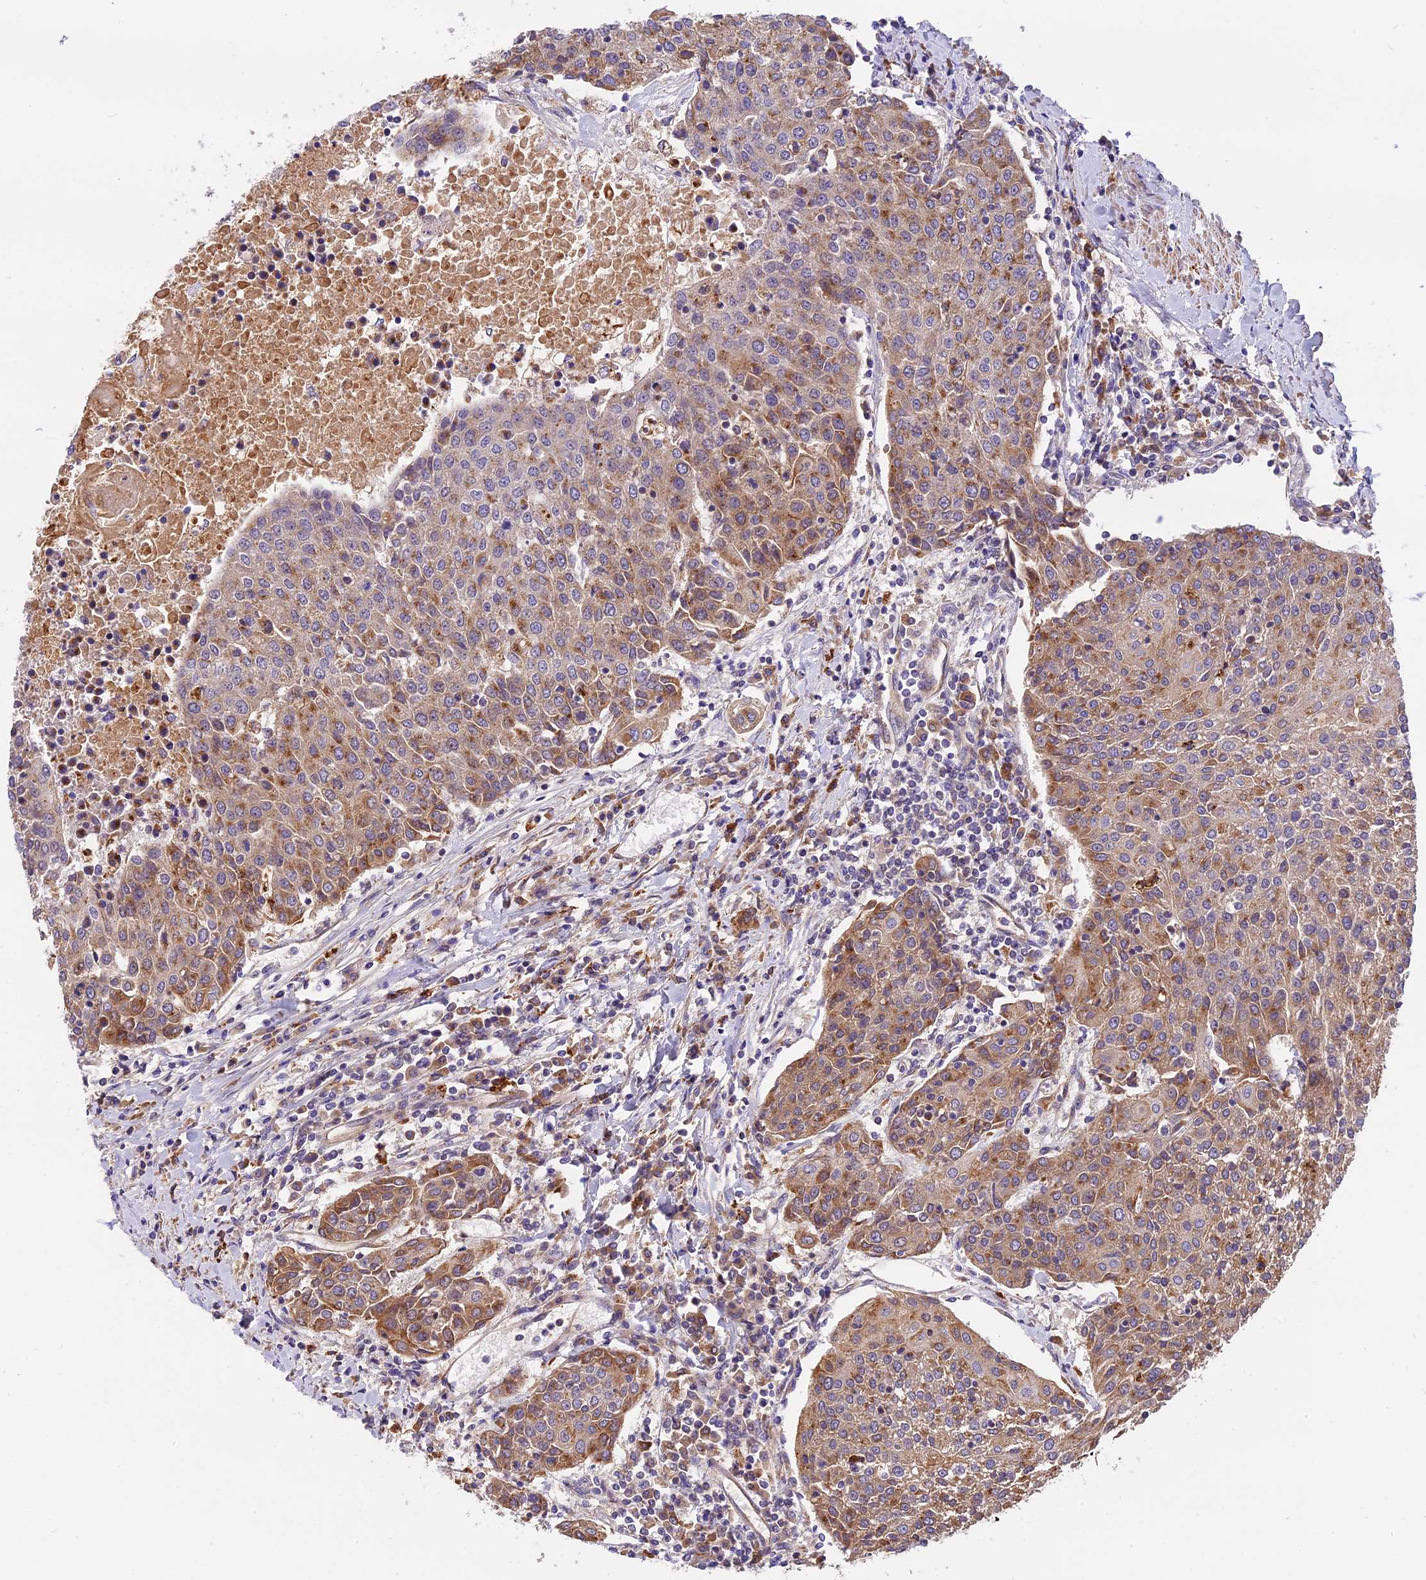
{"staining": {"intensity": "moderate", "quantity": ">75%", "location": "cytoplasmic/membranous"}, "tissue": "urothelial cancer", "cell_type": "Tumor cells", "image_type": "cancer", "snomed": [{"axis": "morphology", "description": "Urothelial carcinoma, High grade"}, {"axis": "topography", "description": "Urinary bladder"}], "caption": "High-magnification brightfield microscopy of urothelial carcinoma (high-grade) stained with DAB (3,3'-diaminobenzidine) (brown) and counterstained with hematoxylin (blue). tumor cells exhibit moderate cytoplasmic/membranous staining is present in about>75% of cells.", "gene": "COPE", "patient": {"sex": "female", "age": 85}}